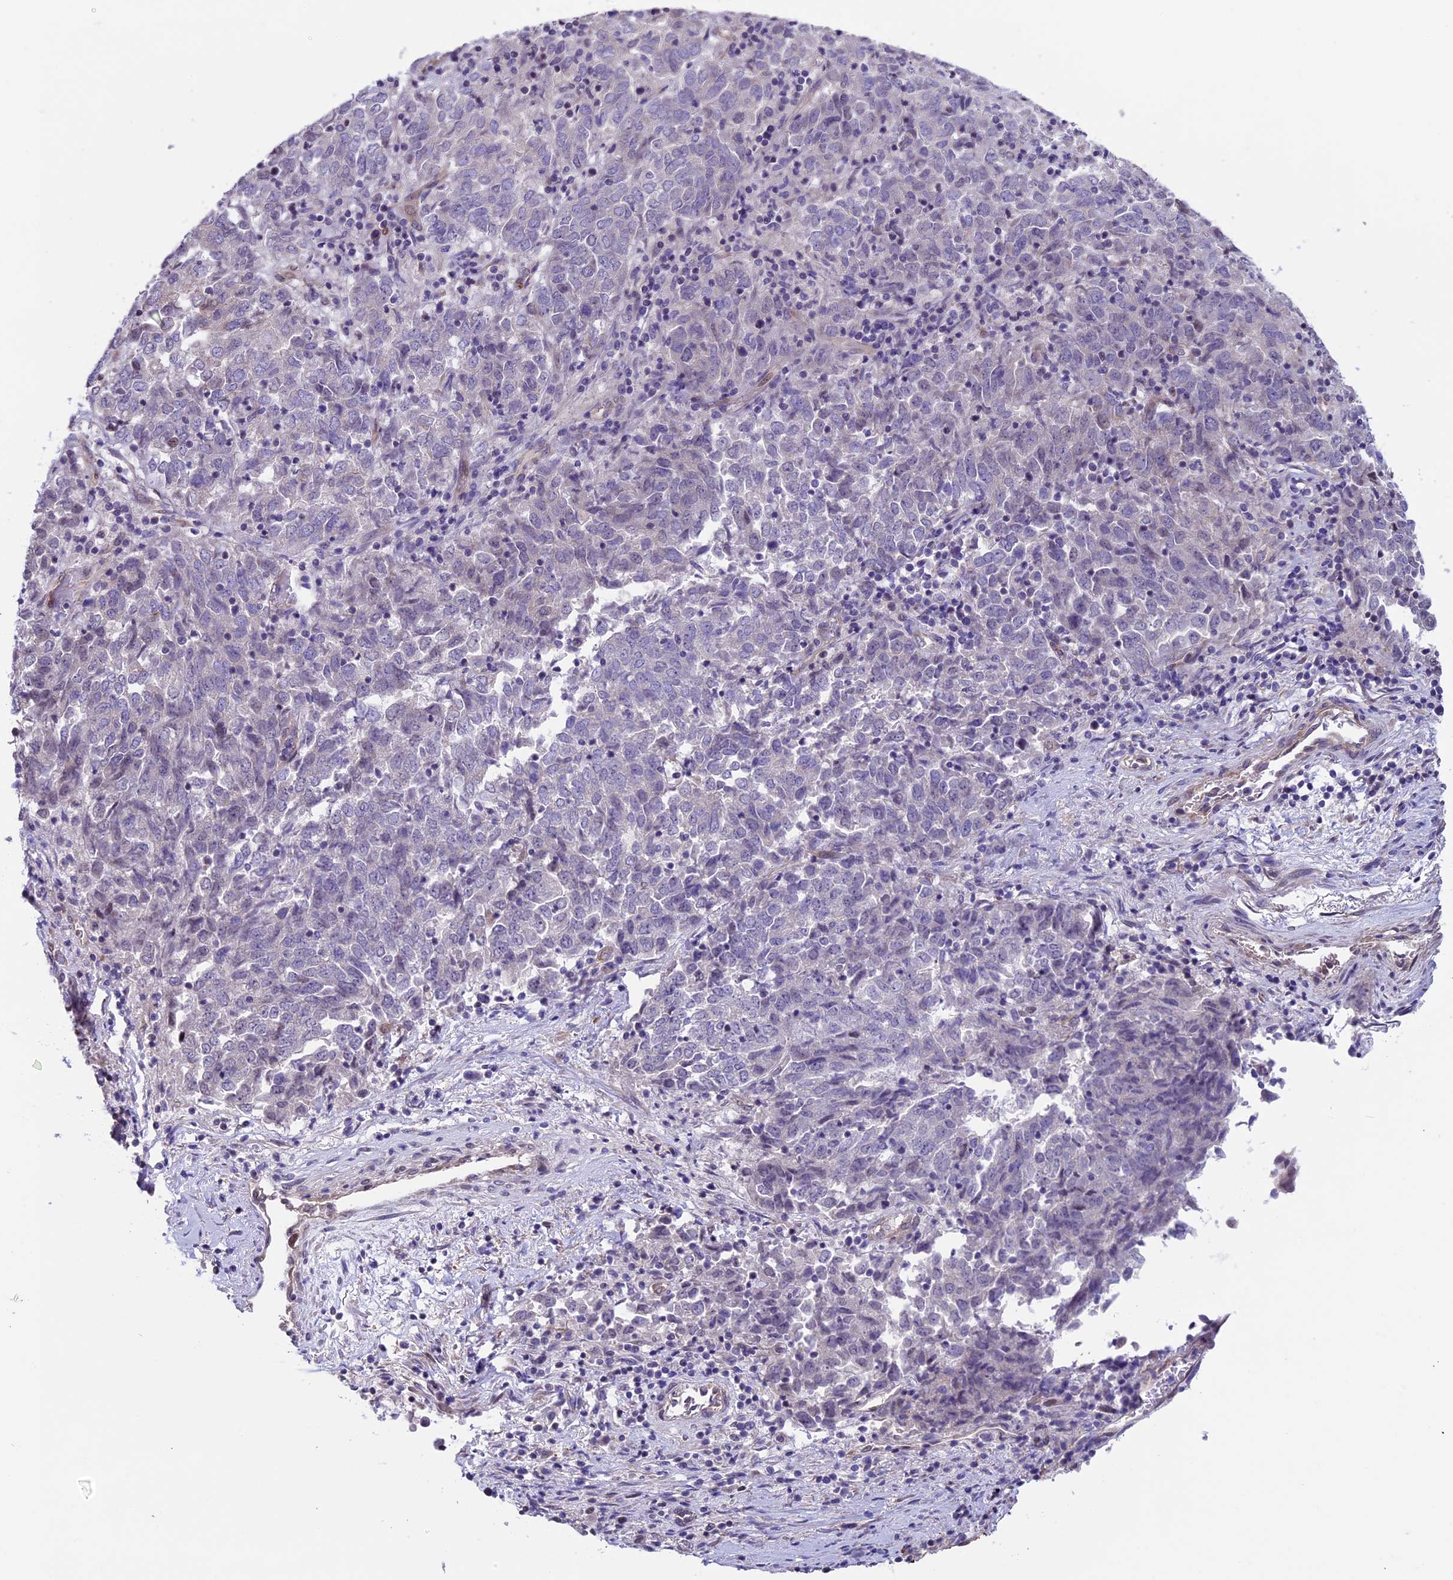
{"staining": {"intensity": "negative", "quantity": "none", "location": "none"}, "tissue": "endometrial cancer", "cell_type": "Tumor cells", "image_type": "cancer", "snomed": [{"axis": "morphology", "description": "Adenocarcinoma, NOS"}, {"axis": "topography", "description": "Endometrium"}], "caption": "Immunohistochemistry (IHC) photomicrograph of neoplastic tissue: human endometrial cancer stained with DAB exhibits no significant protein expression in tumor cells.", "gene": "TMEM171", "patient": {"sex": "female", "age": 80}}